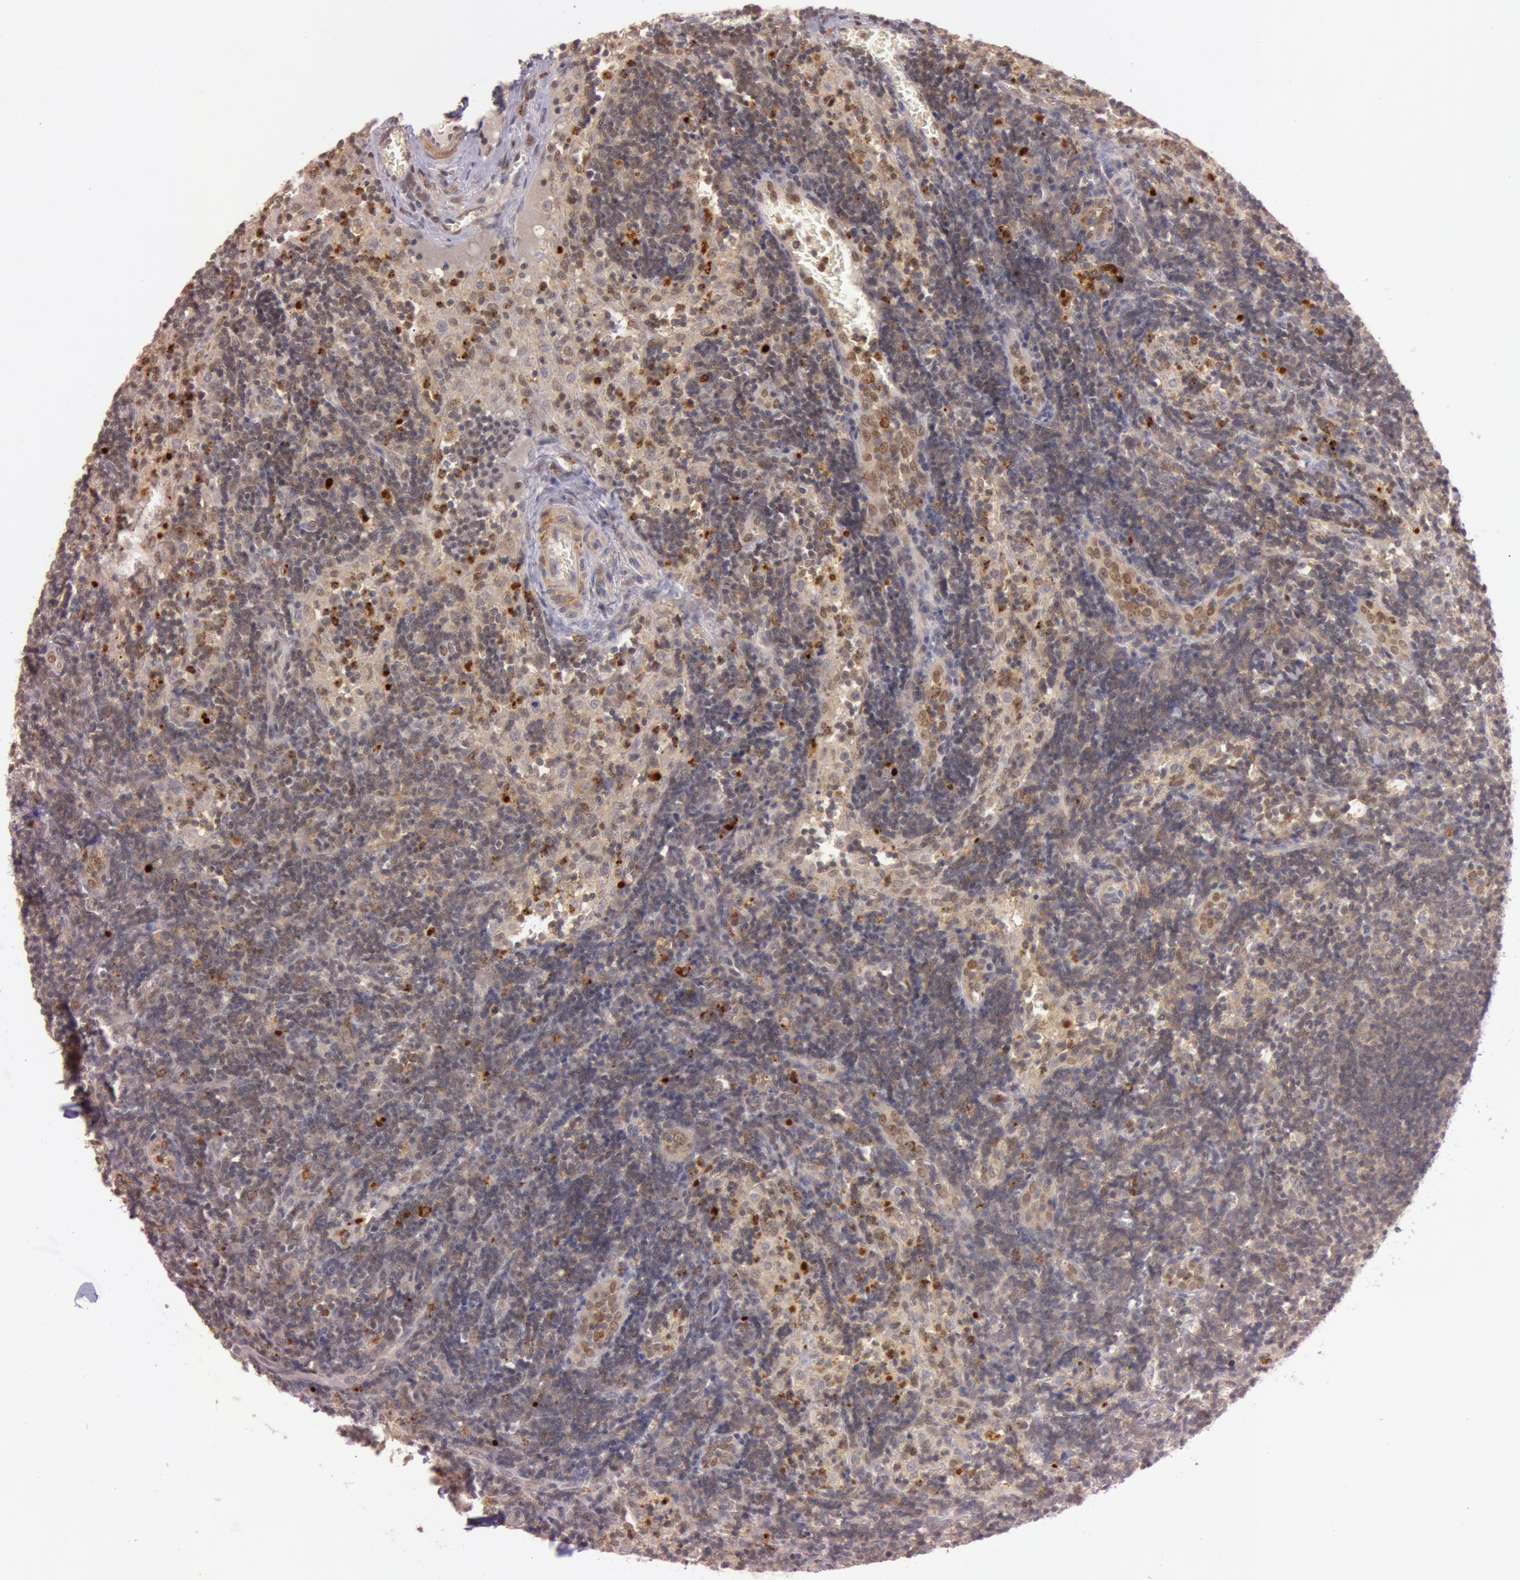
{"staining": {"intensity": "weak", "quantity": ">75%", "location": "cytoplasmic/membranous"}, "tissue": "lymph node", "cell_type": "Germinal center cells", "image_type": "normal", "snomed": [{"axis": "morphology", "description": "Normal tissue, NOS"}, {"axis": "morphology", "description": "Inflammation, NOS"}, {"axis": "topography", "description": "Lymph node"}, {"axis": "topography", "description": "Salivary gland"}], "caption": "A brown stain labels weak cytoplasmic/membranous positivity of a protein in germinal center cells of benign human lymph node.", "gene": "ATG2B", "patient": {"sex": "male", "age": 3}}